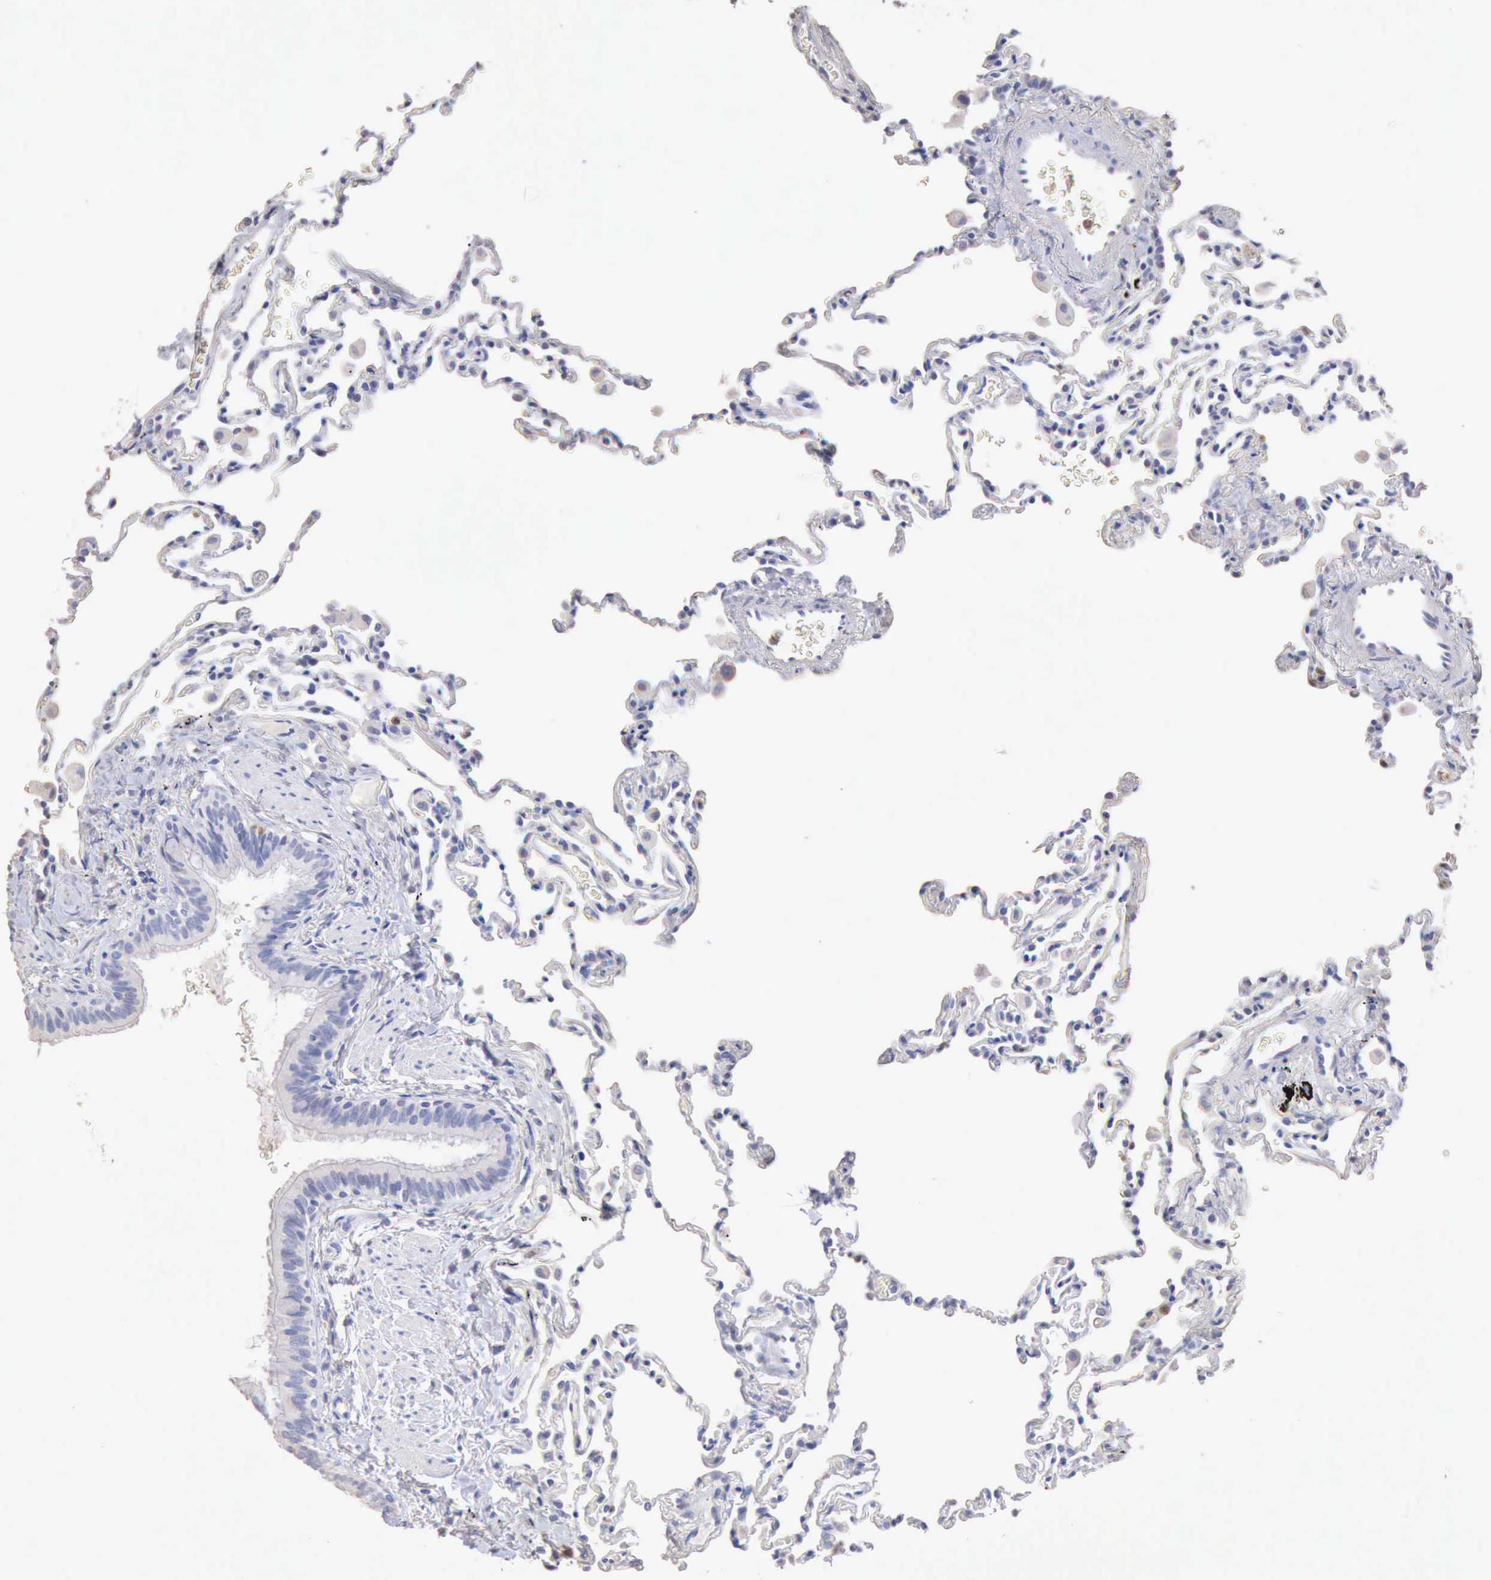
{"staining": {"intensity": "negative", "quantity": "none", "location": "none"}, "tissue": "lung", "cell_type": "Alveolar cells", "image_type": "normal", "snomed": [{"axis": "morphology", "description": "Normal tissue, NOS"}, {"axis": "topography", "description": "Lung"}], "caption": "IHC of benign lung exhibits no positivity in alveolar cells. Nuclei are stained in blue.", "gene": "KRT6B", "patient": {"sex": "male", "age": 59}}